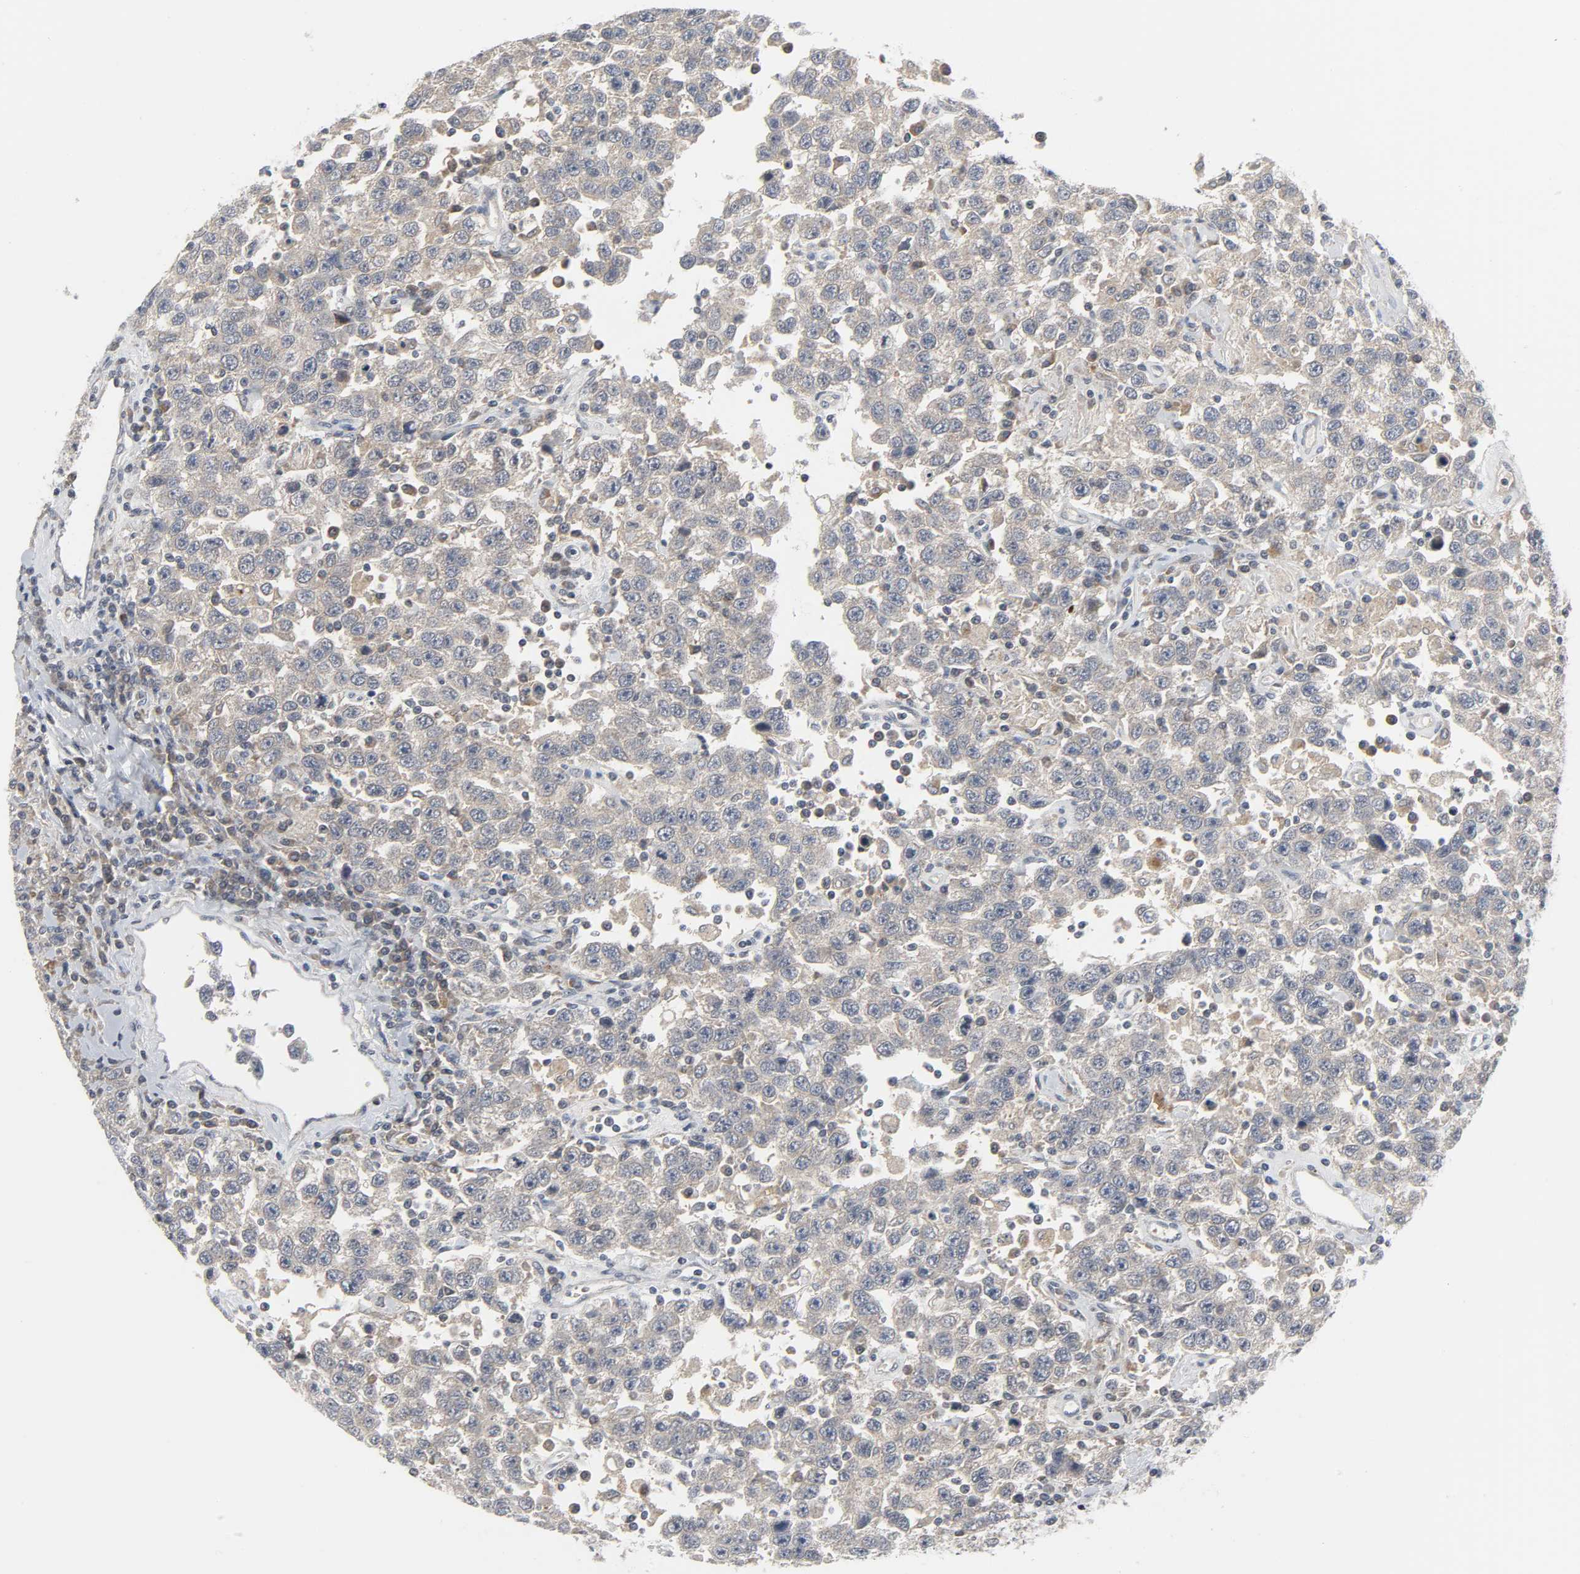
{"staining": {"intensity": "moderate", "quantity": ">75%", "location": "cytoplasmic/membranous"}, "tissue": "testis cancer", "cell_type": "Tumor cells", "image_type": "cancer", "snomed": [{"axis": "morphology", "description": "Seminoma, NOS"}, {"axis": "topography", "description": "Testis"}], "caption": "DAB immunohistochemical staining of human testis cancer (seminoma) exhibits moderate cytoplasmic/membranous protein positivity in about >75% of tumor cells. The protein of interest is stained brown, and the nuclei are stained in blue (DAB IHC with brightfield microscopy, high magnification).", "gene": "CLIP1", "patient": {"sex": "male", "age": 41}}